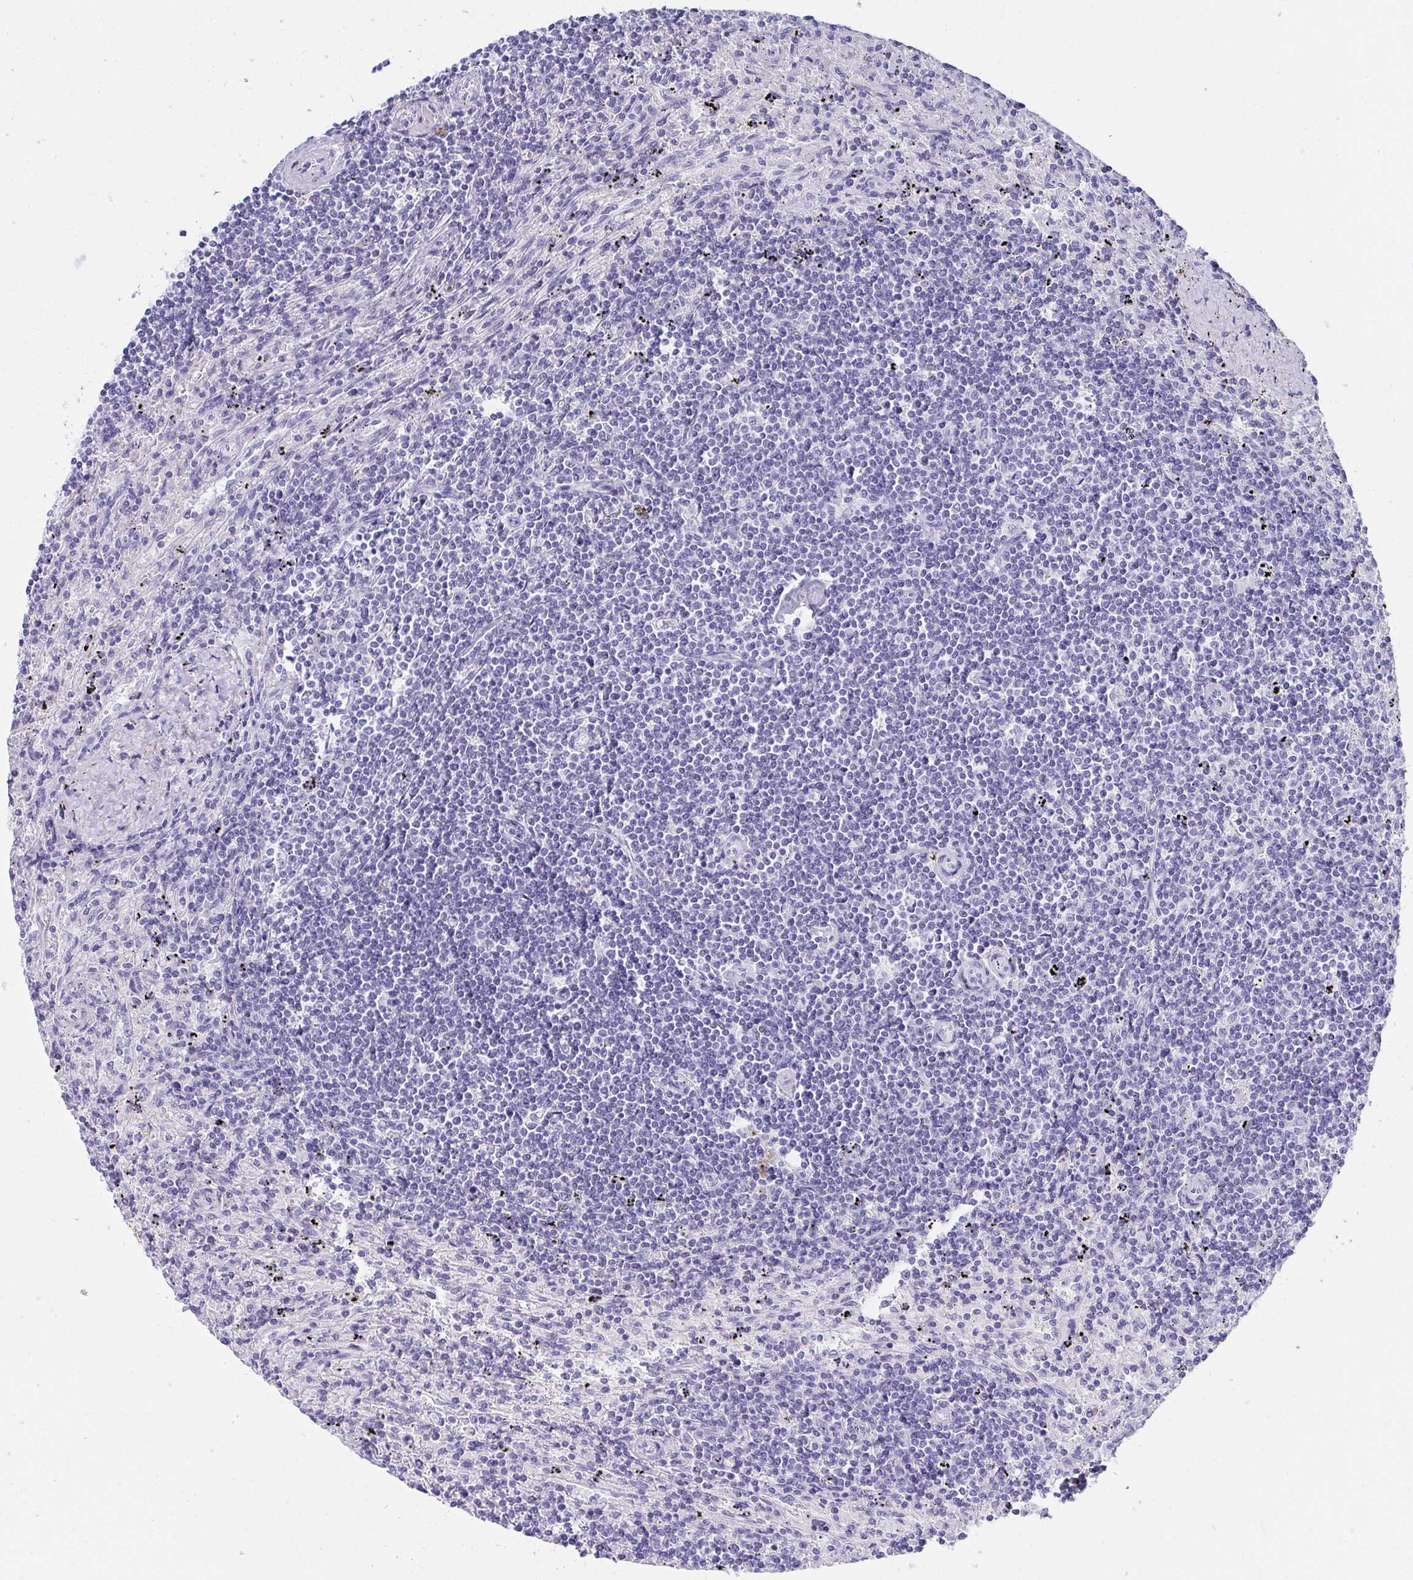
{"staining": {"intensity": "negative", "quantity": "none", "location": "none"}, "tissue": "lymphoma", "cell_type": "Tumor cells", "image_type": "cancer", "snomed": [{"axis": "morphology", "description": "Malignant lymphoma, non-Hodgkin's type, Low grade"}, {"axis": "topography", "description": "Spleen"}], "caption": "The micrograph shows no significant expression in tumor cells of malignant lymphoma, non-Hodgkin's type (low-grade).", "gene": "DPEP3", "patient": {"sex": "male", "age": 76}}